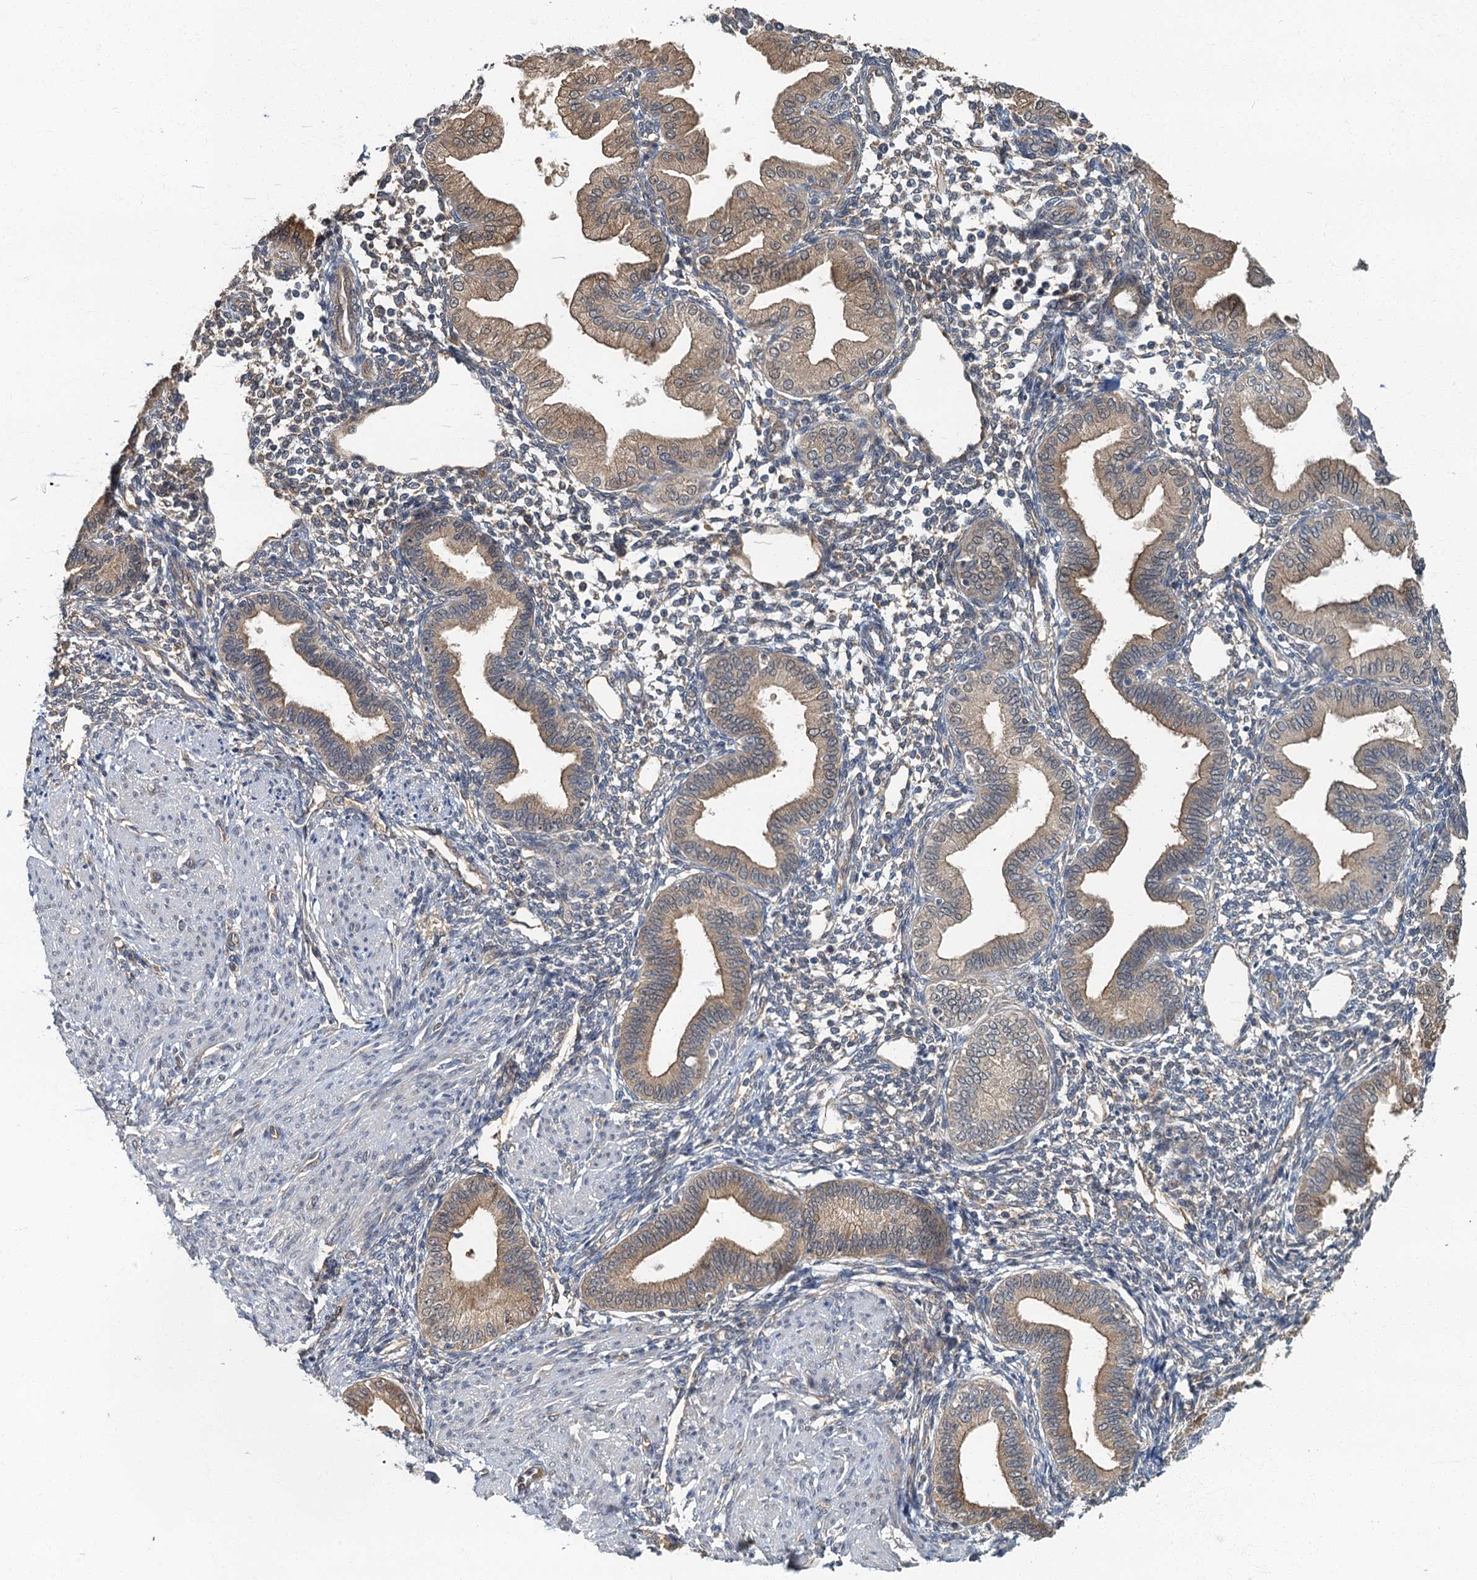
{"staining": {"intensity": "moderate", "quantity": "<25%", "location": "cytoplasmic/membranous"}, "tissue": "endometrium", "cell_type": "Cells in endometrial stroma", "image_type": "normal", "snomed": [{"axis": "morphology", "description": "Normal tissue, NOS"}, {"axis": "topography", "description": "Endometrium"}], "caption": "A brown stain labels moderate cytoplasmic/membranous expression of a protein in cells in endometrial stroma of normal endometrium.", "gene": "TBCK", "patient": {"sex": "female", "age": 53}}